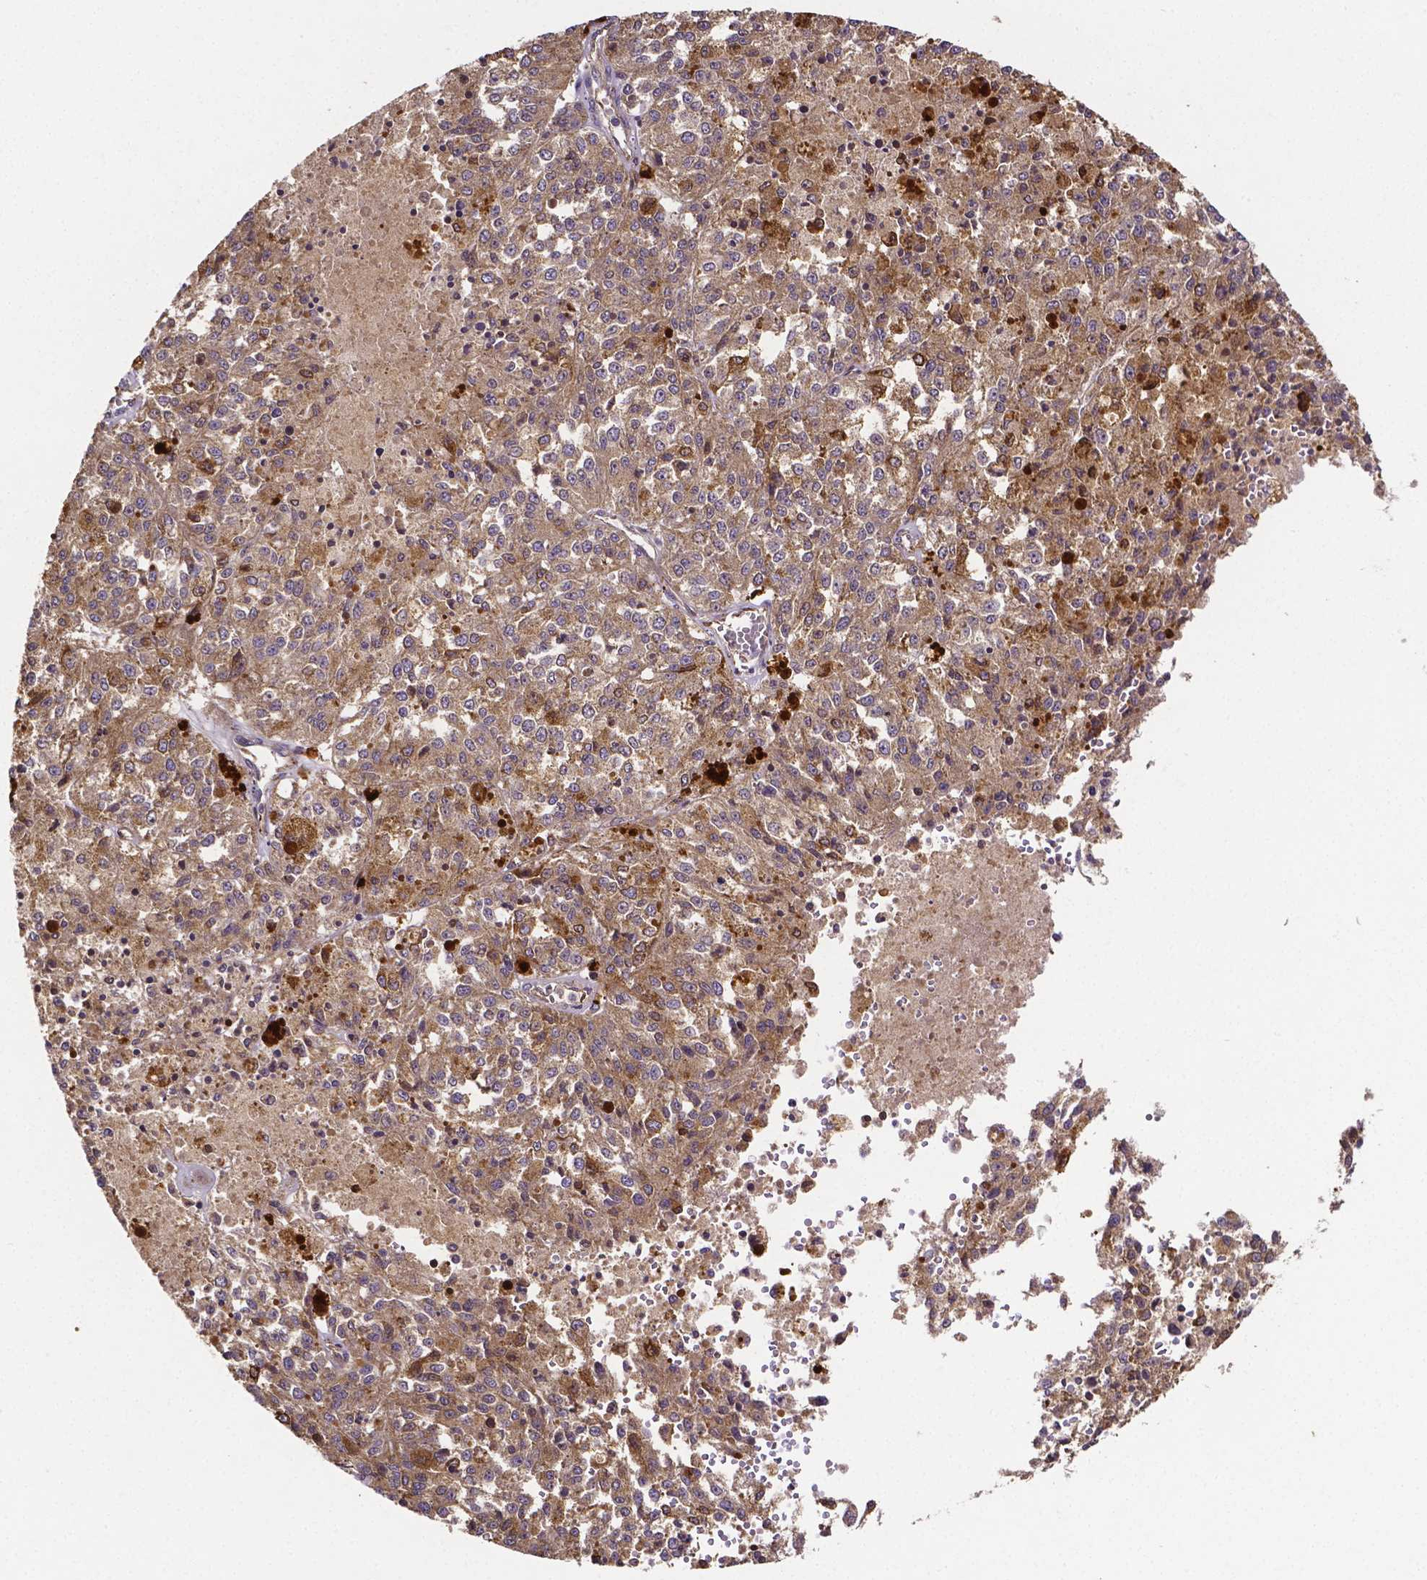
{"staining": {"intensity": "weak", "quantity": ">75%", "location": "cytoplasmic/membranous"}, "tissue": "melanoma", "cell_type": "Tumor cells", "image_type": "cancer", "snomed": [{"axis": "morphology", "description": "Malignant melanoma, Metastatic site"}, {"axis": "topography", "description": "Lymph node"}], "caption": "Melanoma stained for a protein displays weak cytoplasmic/membranous positivity in tumor cells. (DAB = brown stain, brightfield microscopy at high magnification).", "gene": "RNF123", "patient": {"sex": "female", "age": 64}}